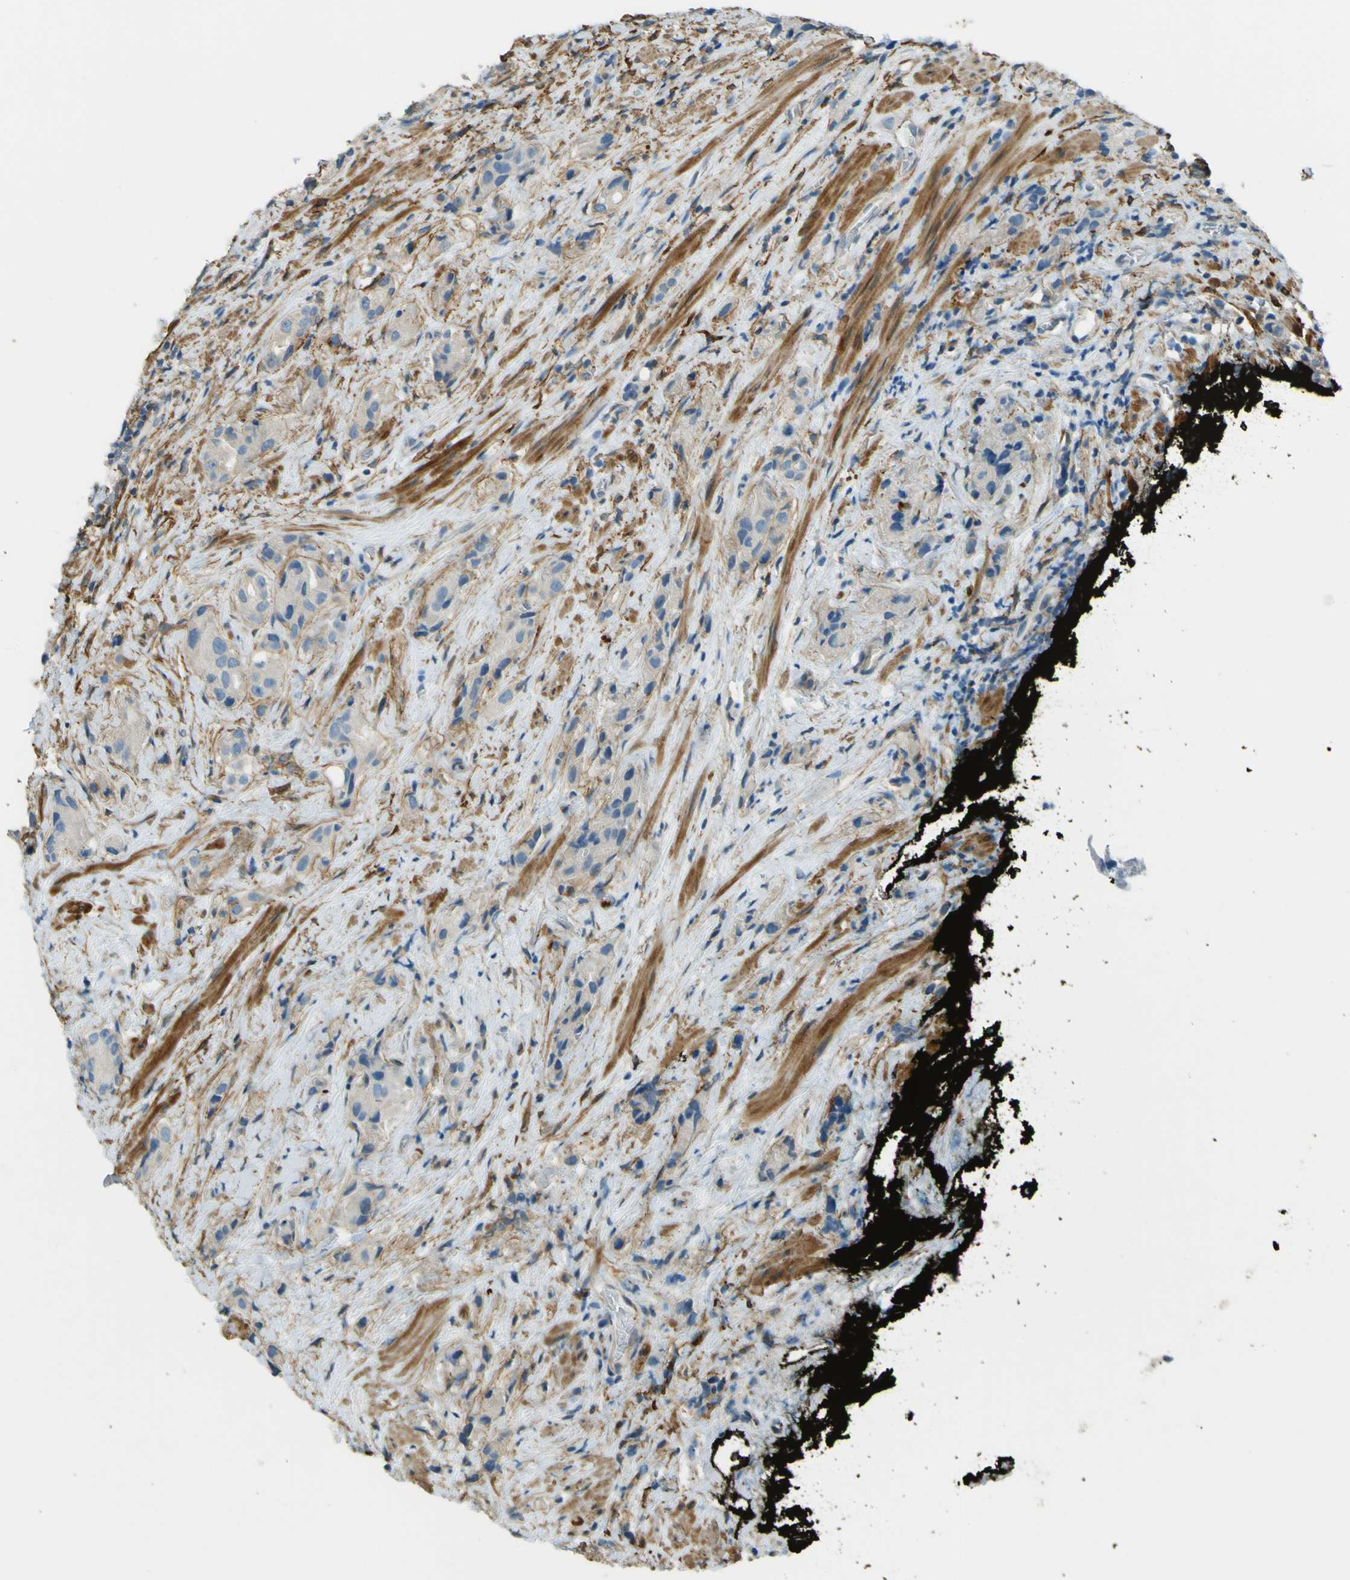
{"staining": {"intensity": "negative", "quantity": "none", "location": "none"}, "tissue": "prostate cancer", "cell_type": "Tumor cells", "image_type": "cancer", "snomed": [{"axis": "morphology", "description": "Adenocarcinoma, High grade"}, {"axis": "topography", "description": "Prostate"}], "caption": "Adenocarcinoma (high-grade) (prostate) stained for a protein using IHC displays no positivity tumor cells.", "gene": "NEXN", "patient": {"sex": "male", "age": 71}}